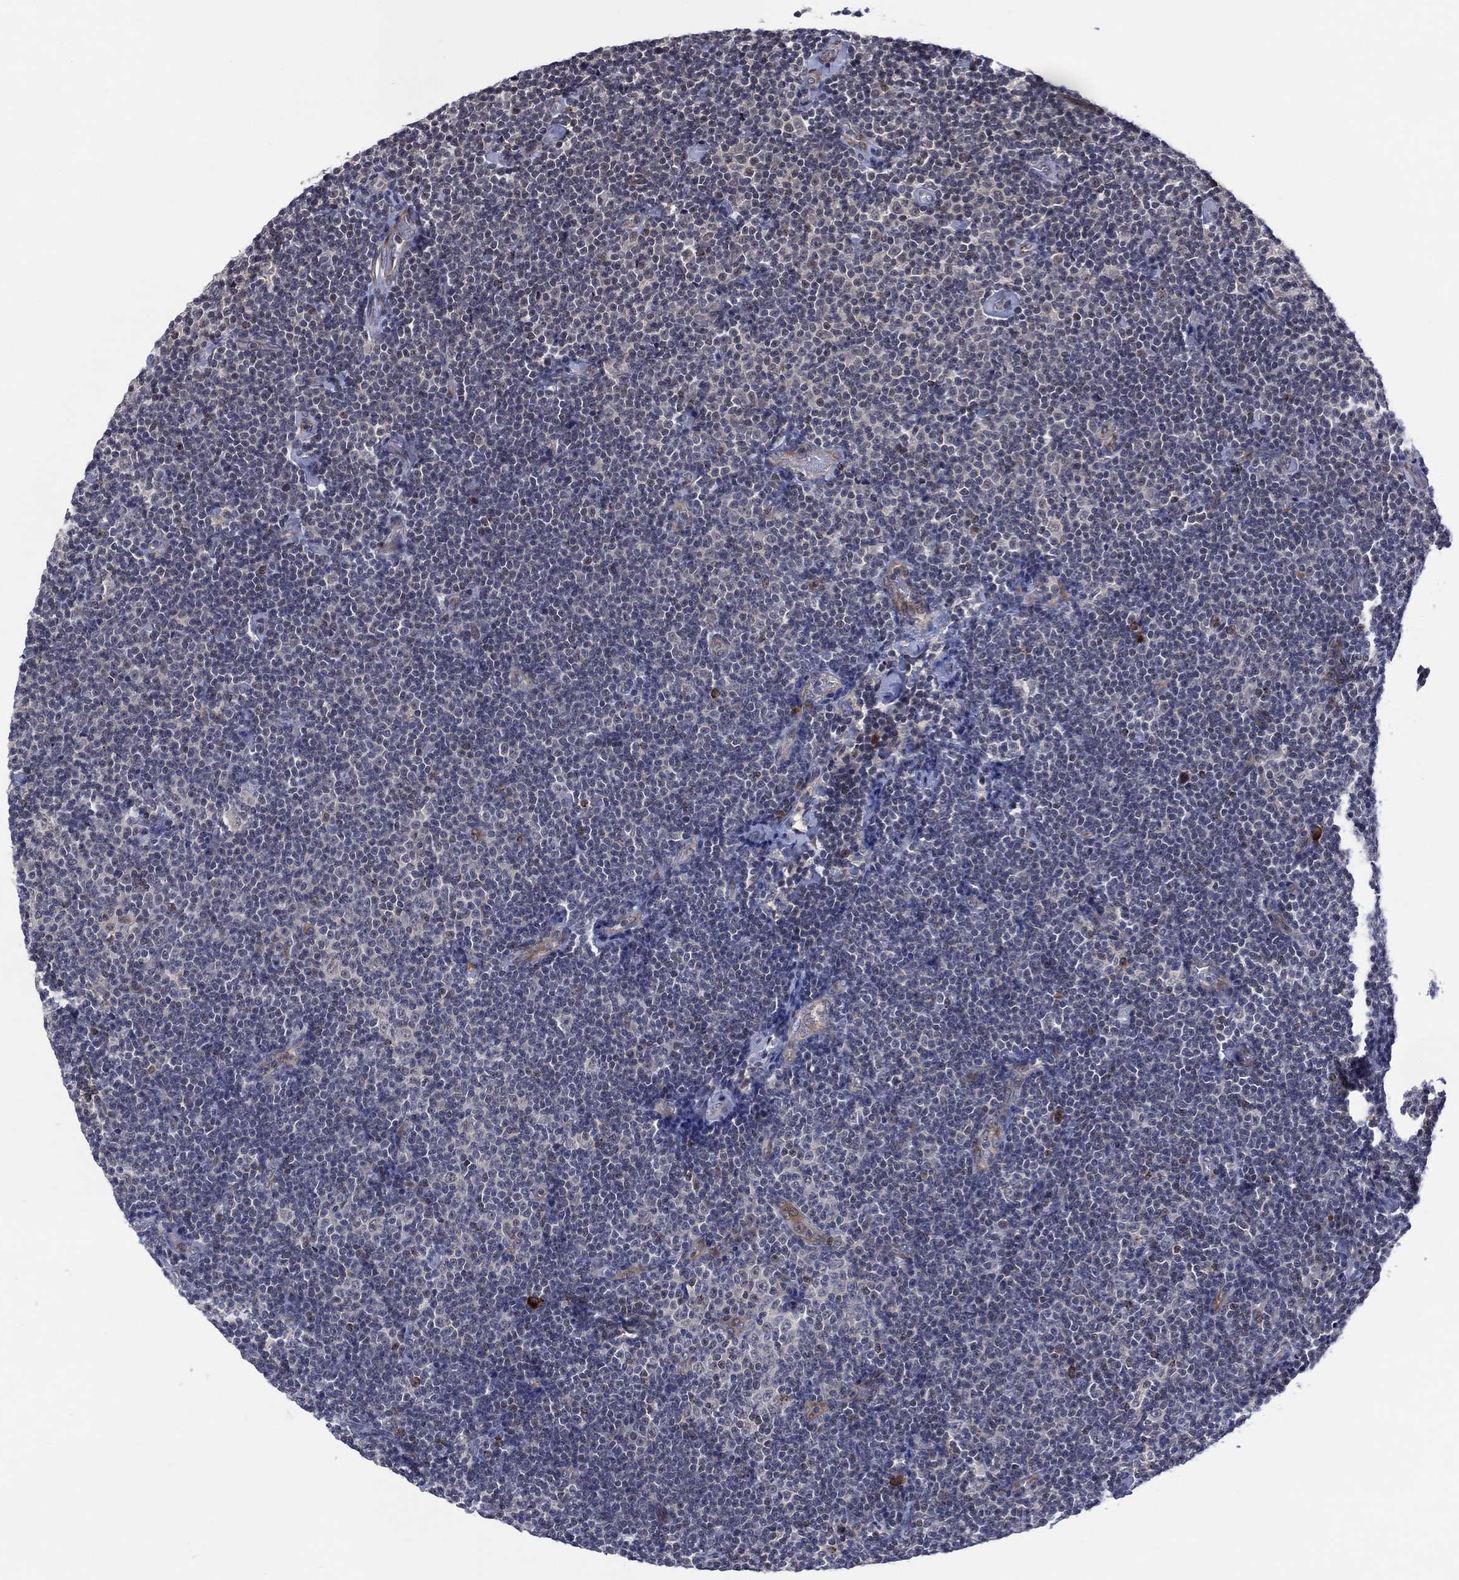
{"staining": {"intensity": "negative", "quantity": "none", "location": "none"}, "tissue": "lymphoma", "cell_type": "Tumor cells", "image_type": "cancer", "snomed": [{"axis": "morphology", "description": "Malignant lymphoma, non-Hodgkin's type, Low grade"}, {"axis": "topography", "description": "Lymph node"}], "caption": "An image of low-grade malignant lymphoma, non-Hodgkin's type stained for a protein demonstrates no brown staining in tumor cells.", "gene": "DPP4", "patient": {"sex": "male", "age": 81}}